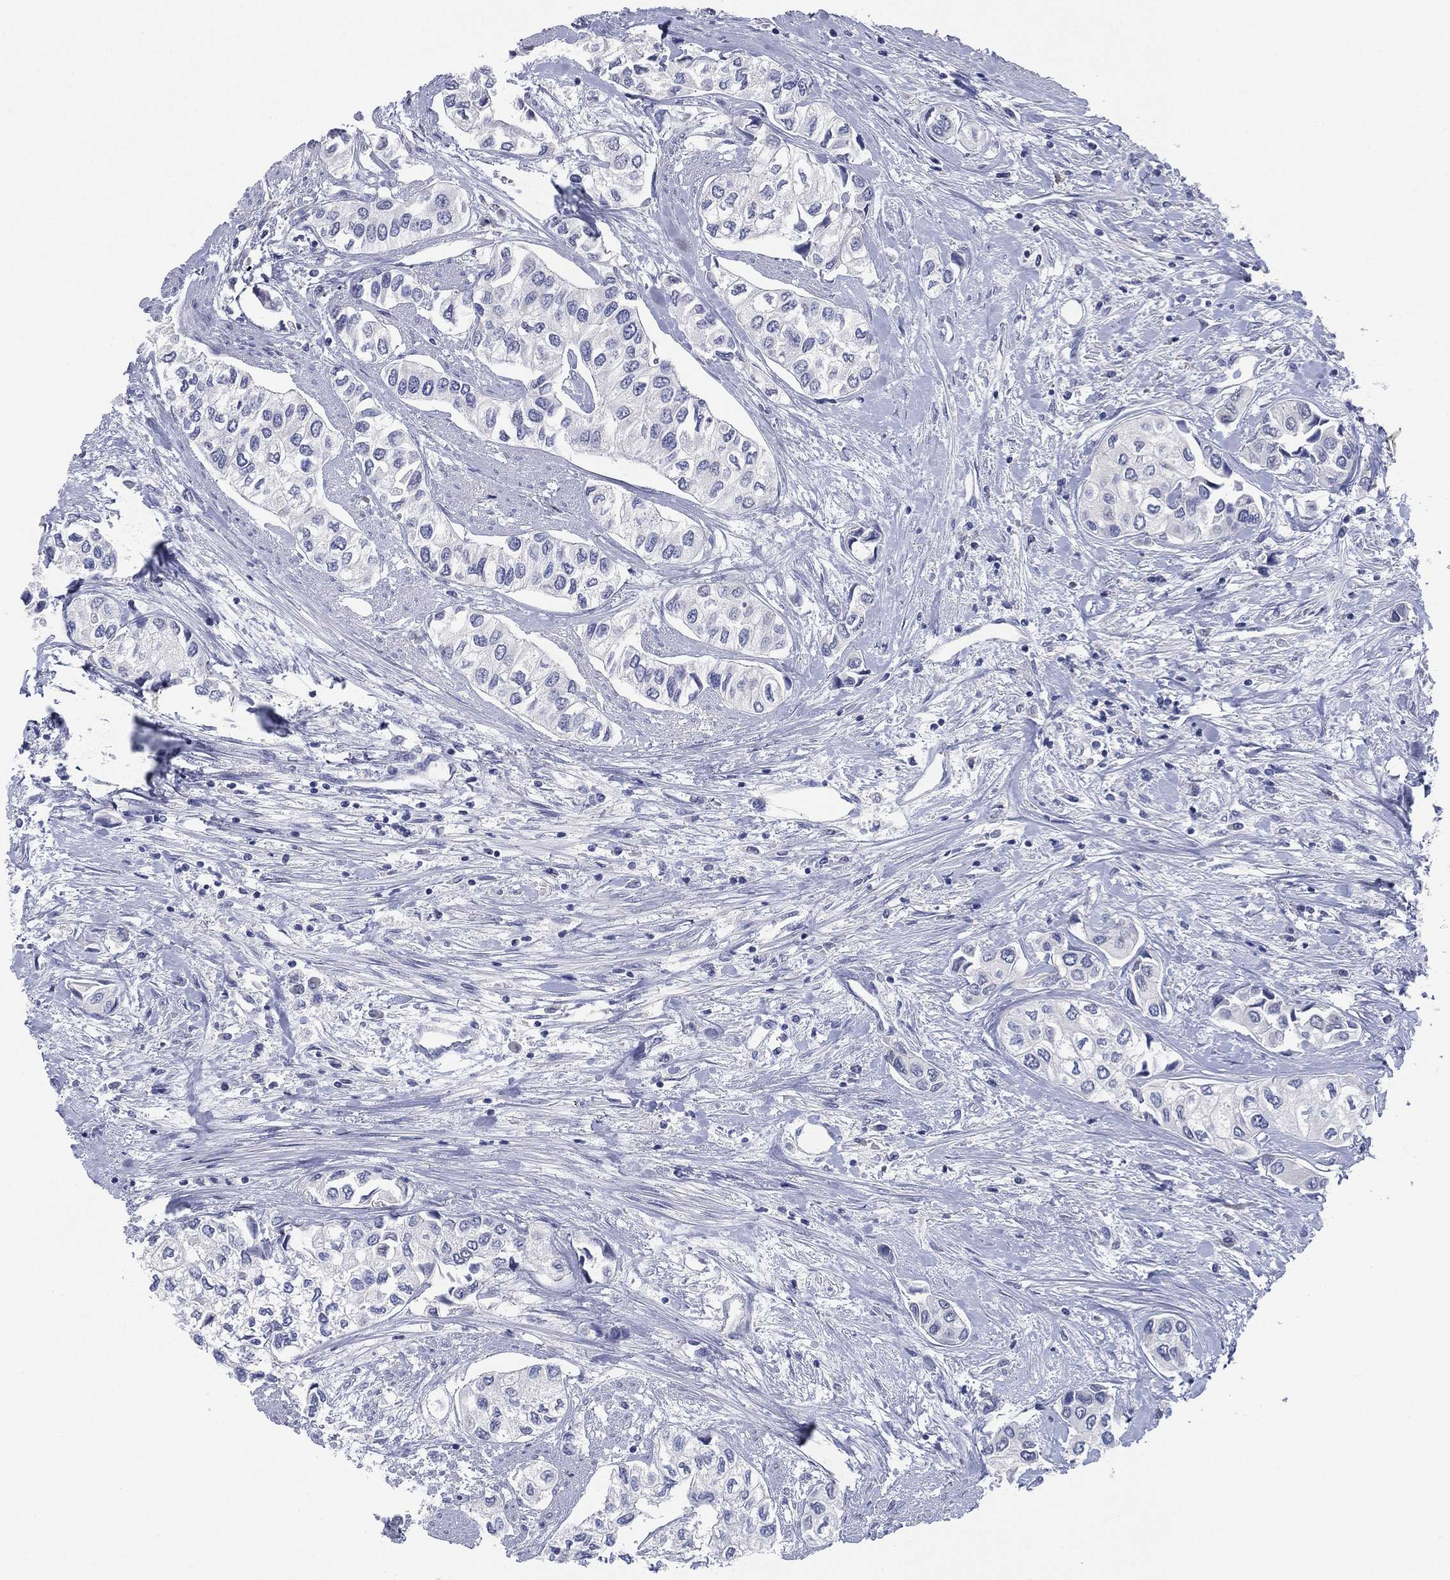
{"staining": {"intensity": "negative", "quantity": "none", "location": "none"}, "tissue": "urothelial cancer", "cell_type": "Tumor cells", "image_type": "cancer", "snomed": [{"axis": "morphology", "description": "Urothelial carcinoma, High grade"}, {"axis": "topography", "description": "Urinary bladder"}], "caption": "An immunohistochemistry photomicrograph of urothelial cancer is shown. There is no staining in tumor cells of urothelial cancer. (DAB (3,3'-diaminobenzidine) IHC, high magnification).", "gene": "KRT35", "patient": {"sex": "male", "age": 73}}